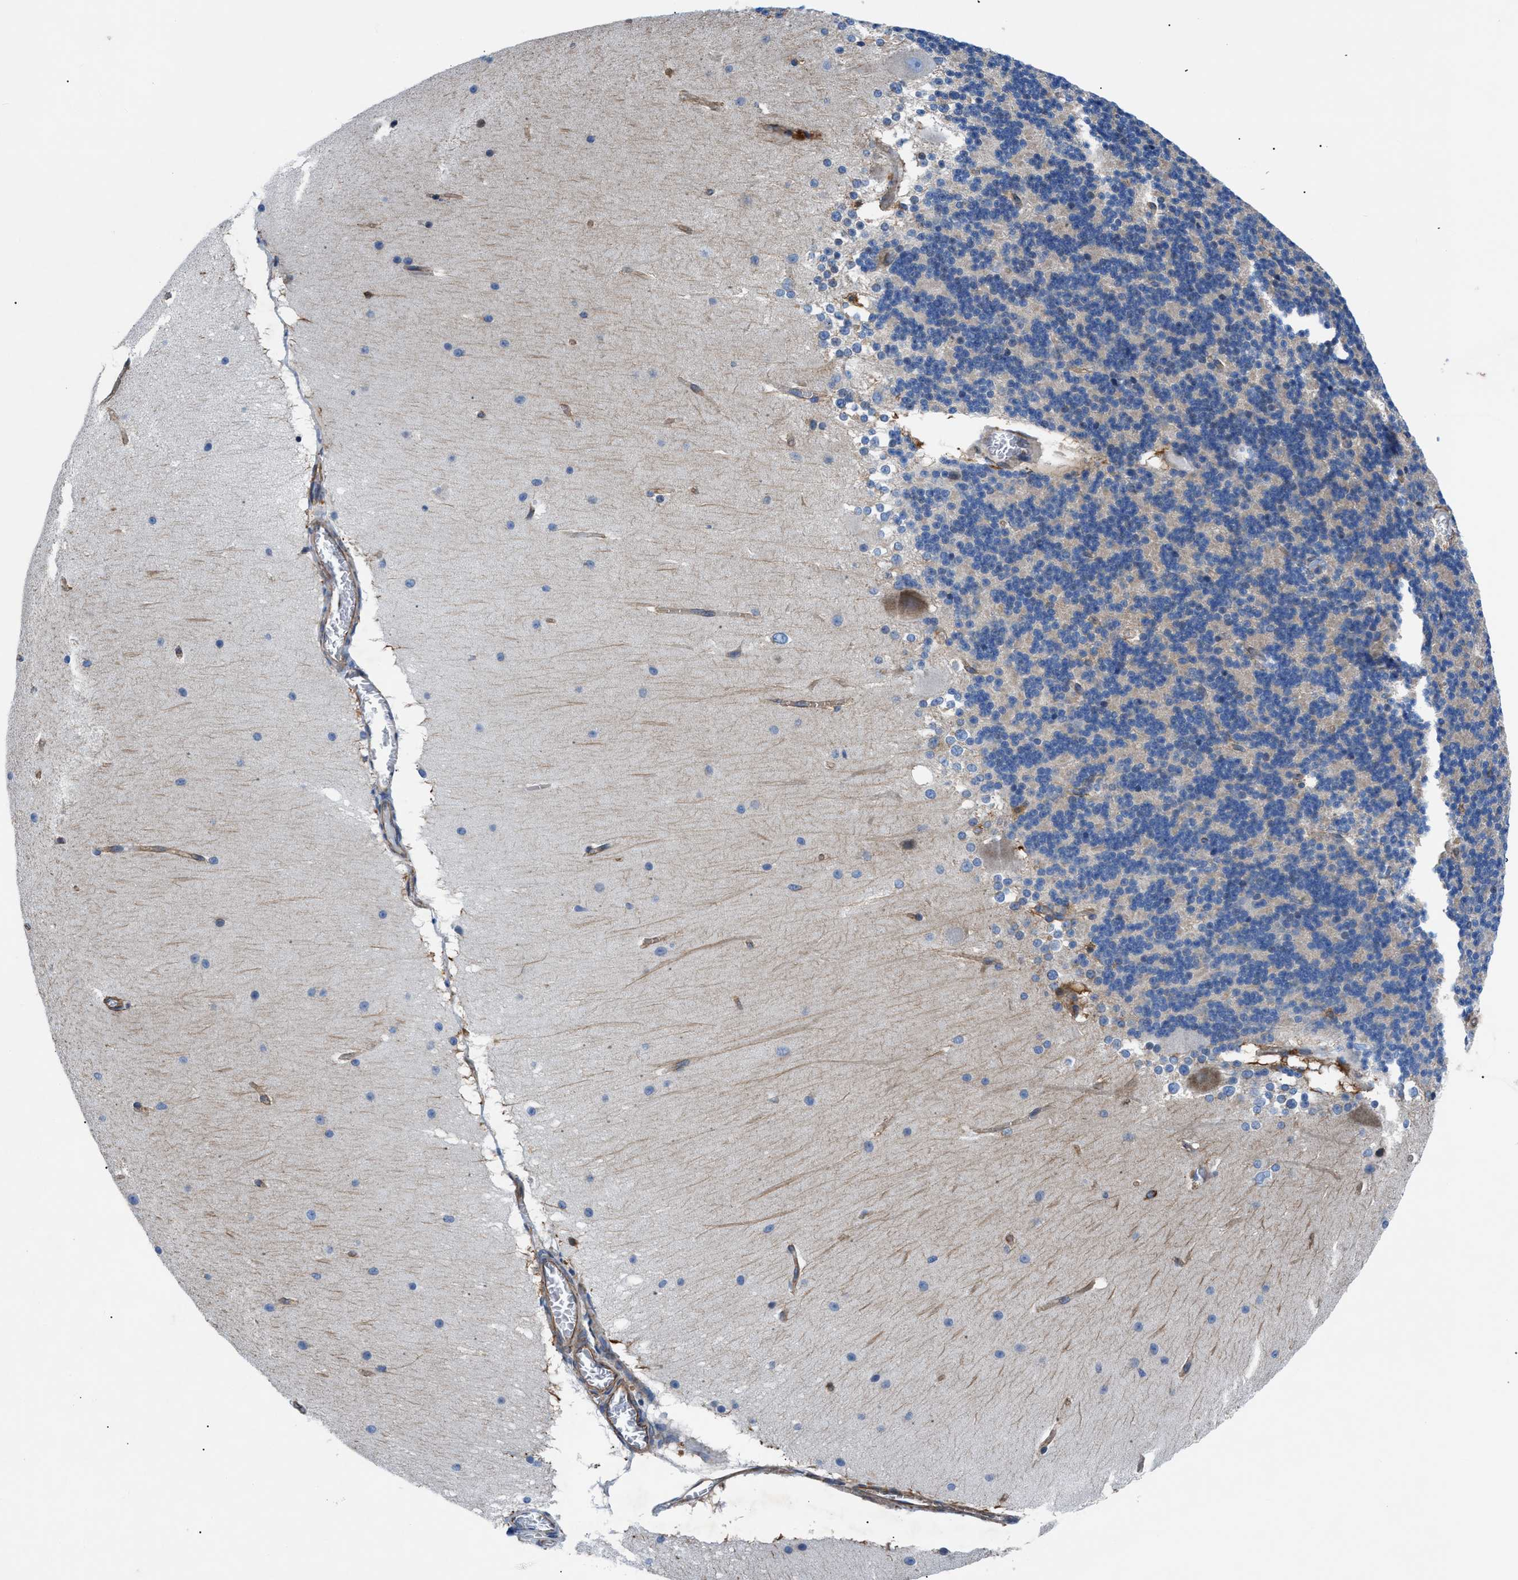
{"staining": {"intensity": "negative", "quantity": "none", "location": "none"}, "tissue": "cerebellum", "cell_type": "Cells in granular layer", "image_type": "normal", "snomed": [{"axis": "morphology", "description": "Normal tissue, NOS"}, {"axis": "topography", "description": "Cerebellum"}], "caption": "Cells in granular layer show no significant positivity in normal cerebellum. The staining was performed using DAB (3,3'-diaminobenzidine) to visualize the protein expression in brown, while the nuclei were stained in blue with hematoxylin (Magnification: 20x).", "gene": "DMAC1", "patient": {"sex": "female", "age": 19}}